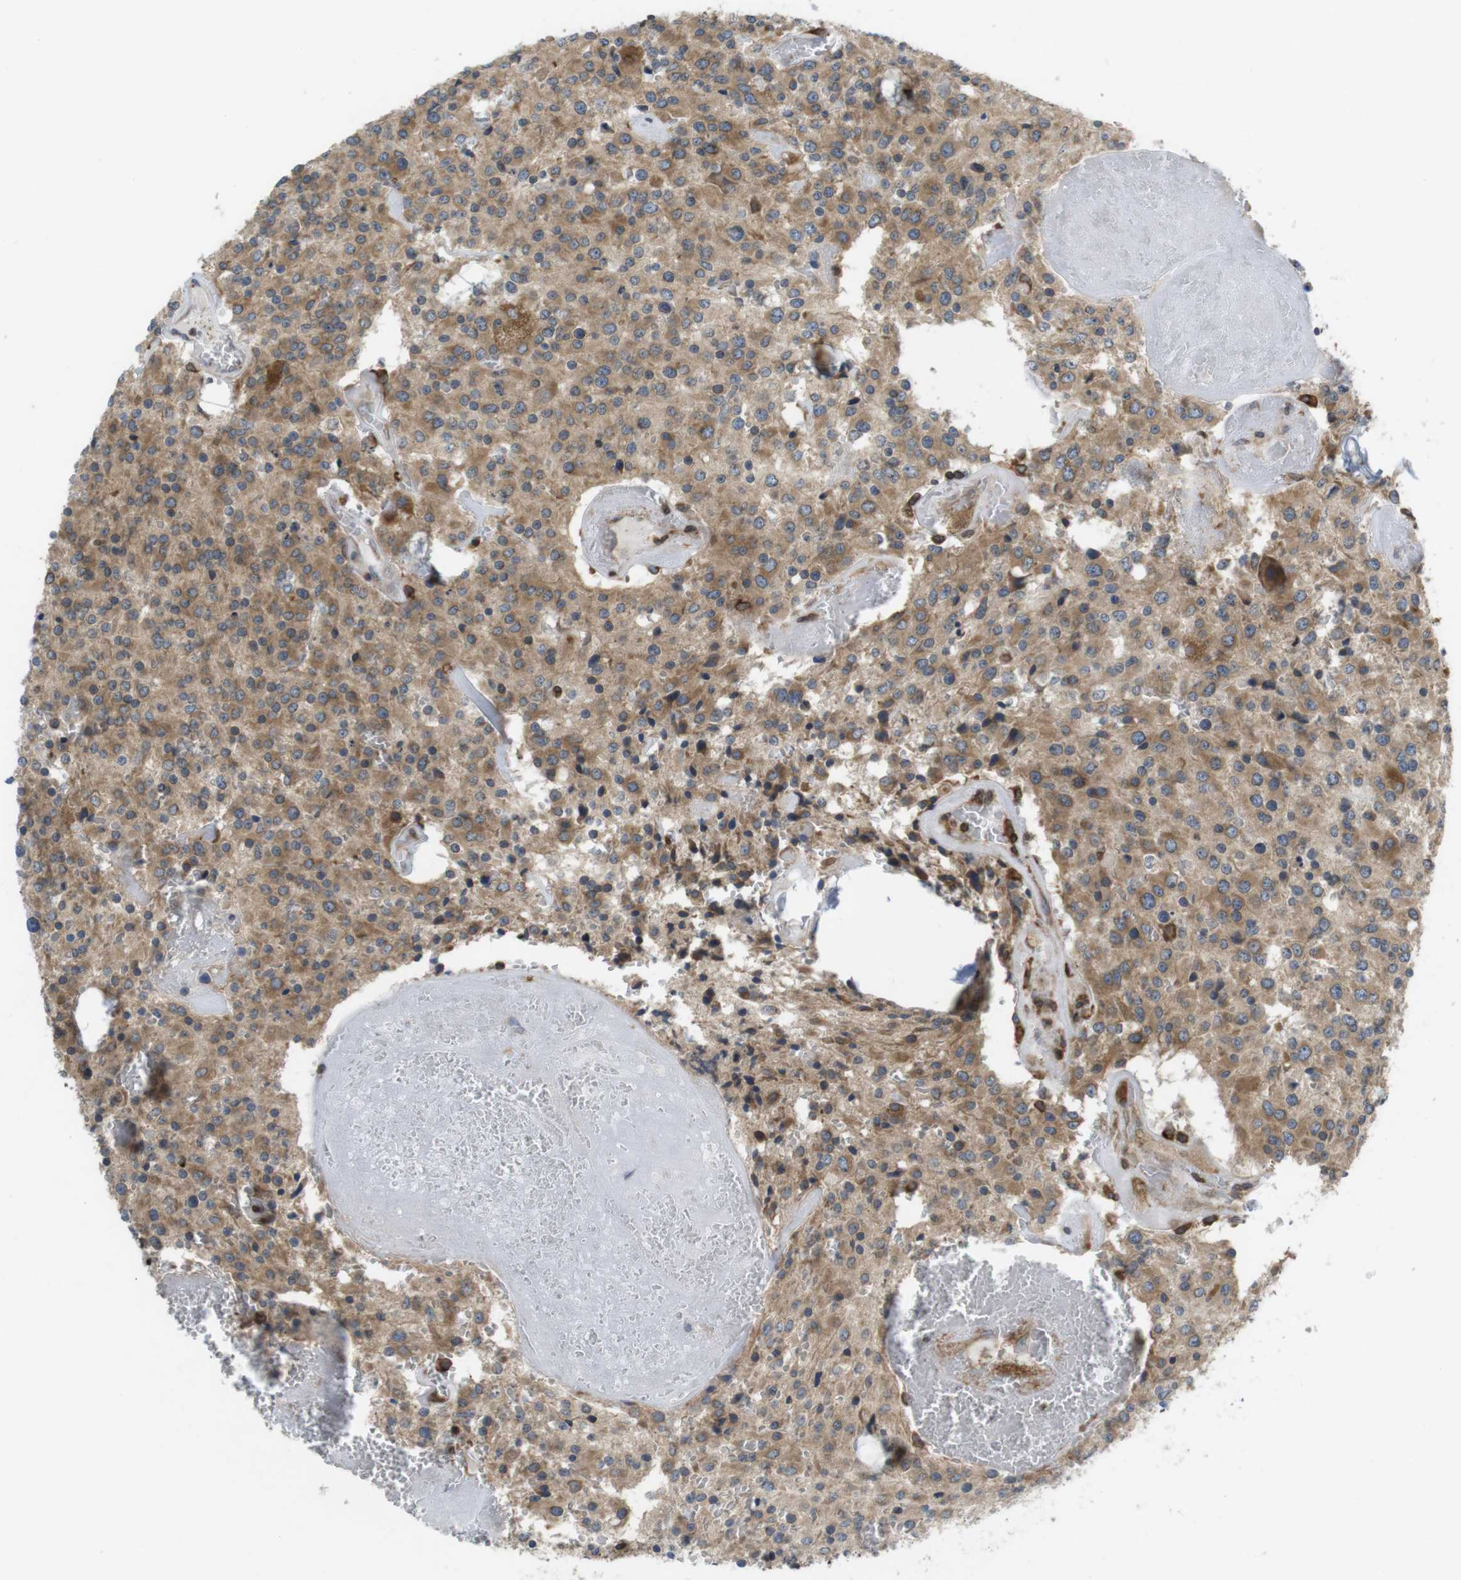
{"staining": {"intensity": "moderate", "quantity": ">75%", "location": "cytoplasmic/membranous"}, "tissue": "glioma", "cell_type": "Tumor cells", "image_type": "cancer", "snomed": [{"axis": "morphology", "description": "Glioma, malignant, Low grade"}, {"axis": "topography", "description": "Brain"}], "caption": "Human malignant glioma (low-grade) stained with a protein marker exhibits moderate staining in tumor cells.", "gene": "ARL6IP5", "patient": {"sex": "male", "age": 58}}